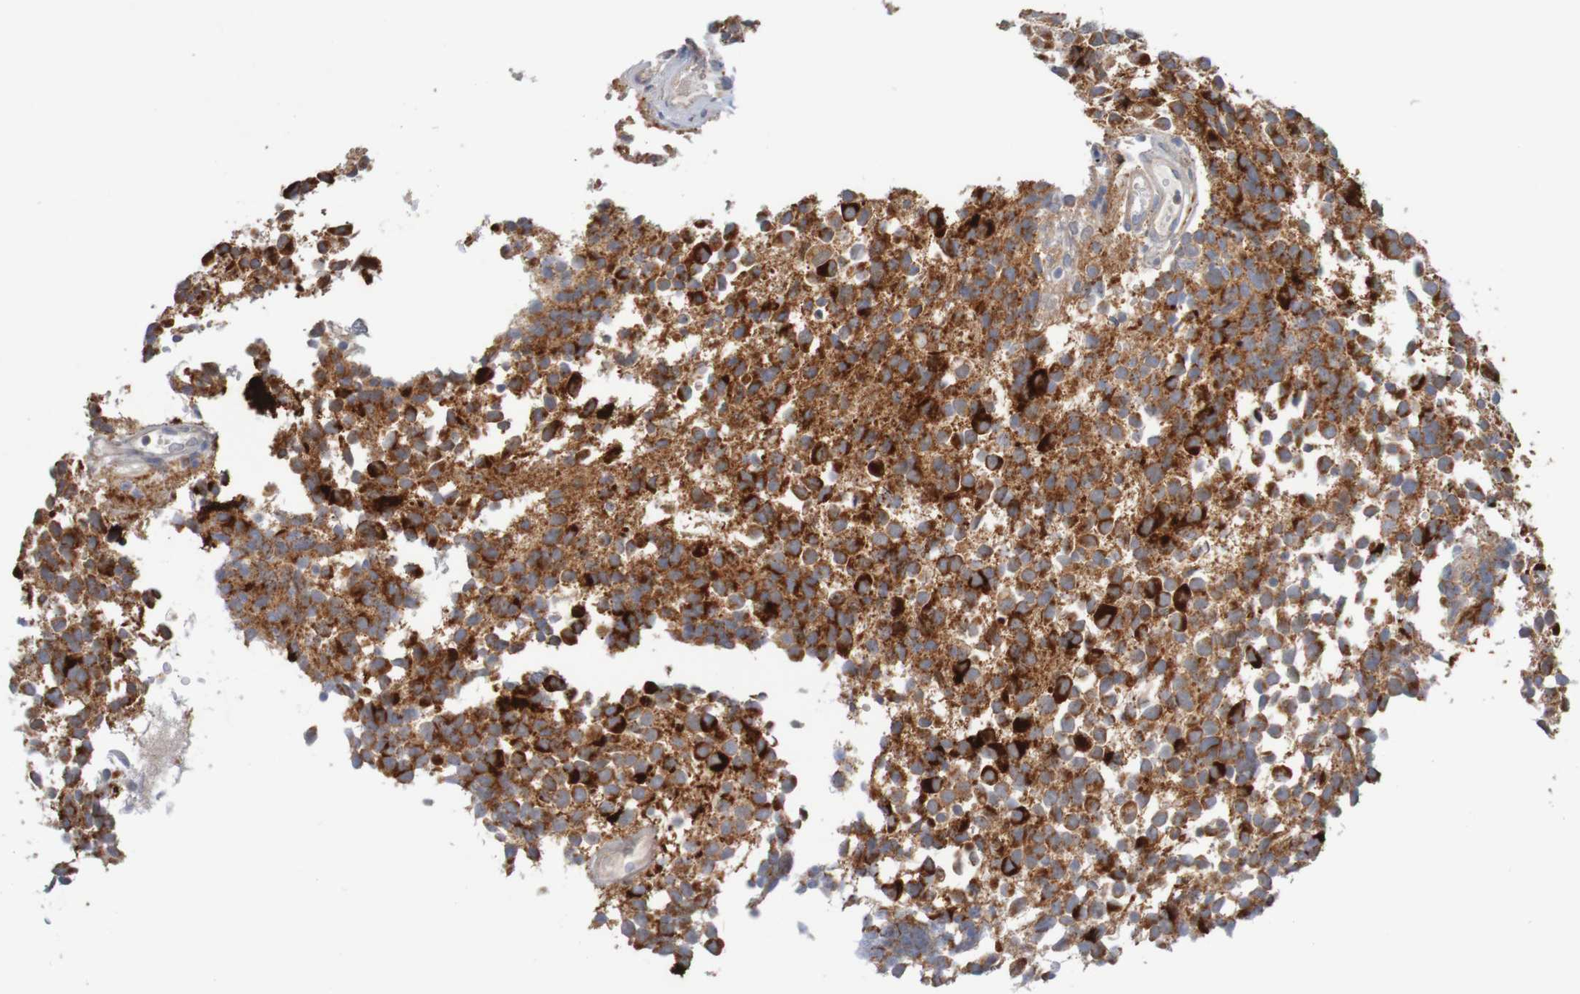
{"staining": {"intensity": "strong", "quantity": ">75%", "location": "cytoplasmic/membranous"}, "tissue": "glioma", "cell_type": "Tumor cells", "image_type": "cancer", "snomed": [{"axis": "morphology", "description": "Glioma, malignant, High grade"}, {"axis": "topography", "description": "Brain"}], "caption": "The histopathology image exhibits a brown stain indicating the presence of a protein in the cytoplasmic/membranous of tumor cells in malignant high-grade glioma.", "gene": "NAV2", "patient": {"sex": "male", "age": 32}}